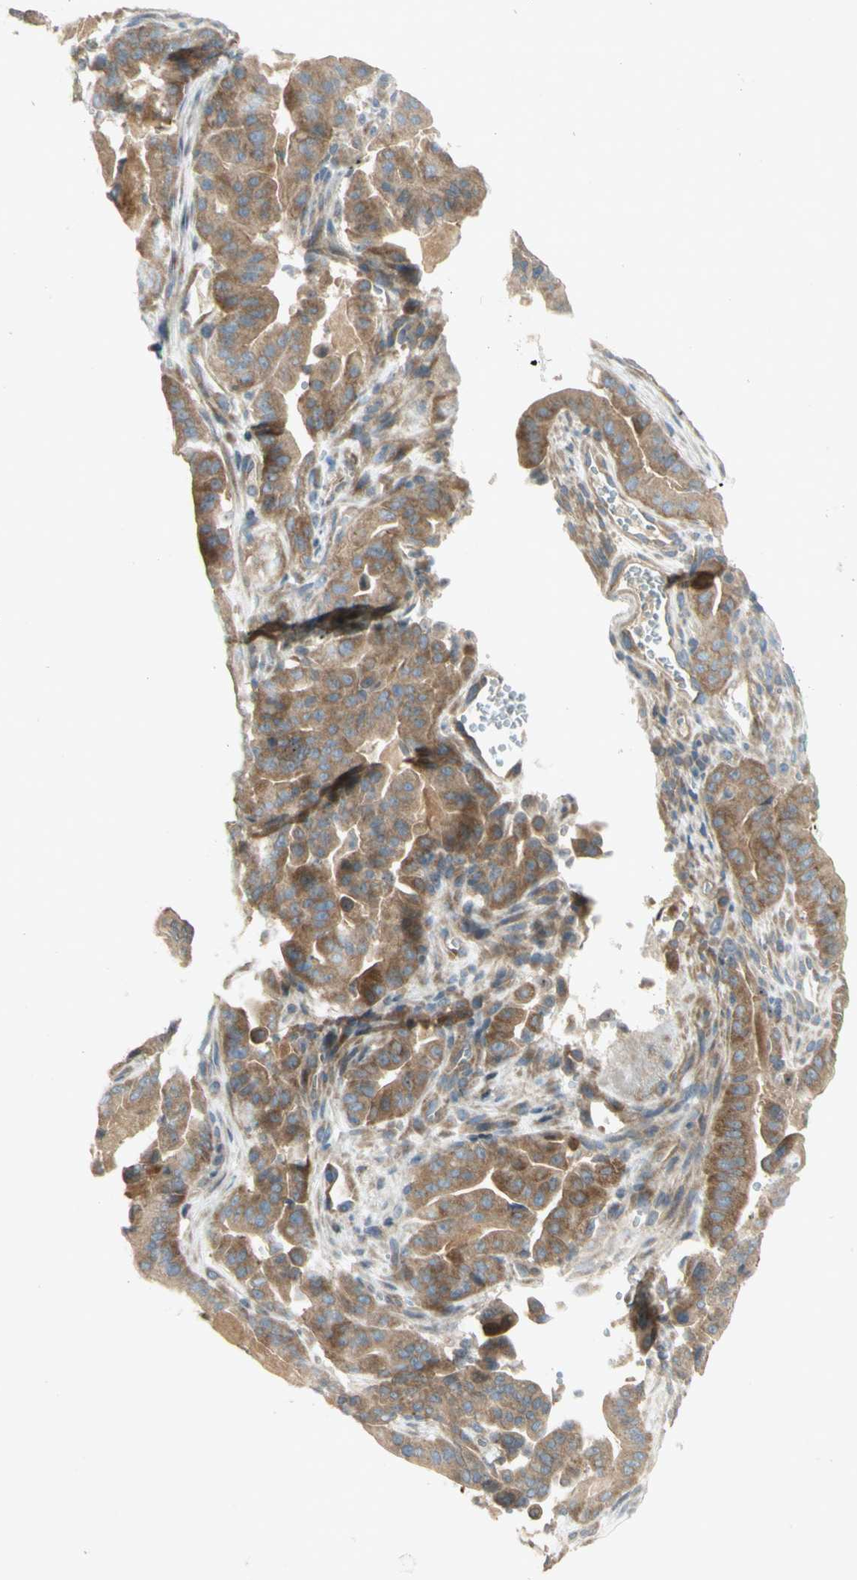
{"staining": {"intensity": "moderate", "quantity": "25%-75%", "location": "cytoplasmic/membranous"}, "tissue": "pancreatic cancer", "cell_type": "Tumor cells", "image_type": "cancer", "snomed": [{"axis": "morphology", "description": "Adenocarcinoma, NOS"}, {"axis": "topography", "description": "Pancreas"}], "caption": "Immunohistochemistry (IHC) of pancreatic cancer (adenocarcinoma) exhibits medium levels of moderate cytoplasmic/membranous expression in approximately 25%-75% of tumor cells. The protein is stained brown, and the nuclei are stained in blue (DAB IHC with brightfield microscopy, high magnification).", "gene": "ETF1", "patient": {"sex": "male", "age": 63}}